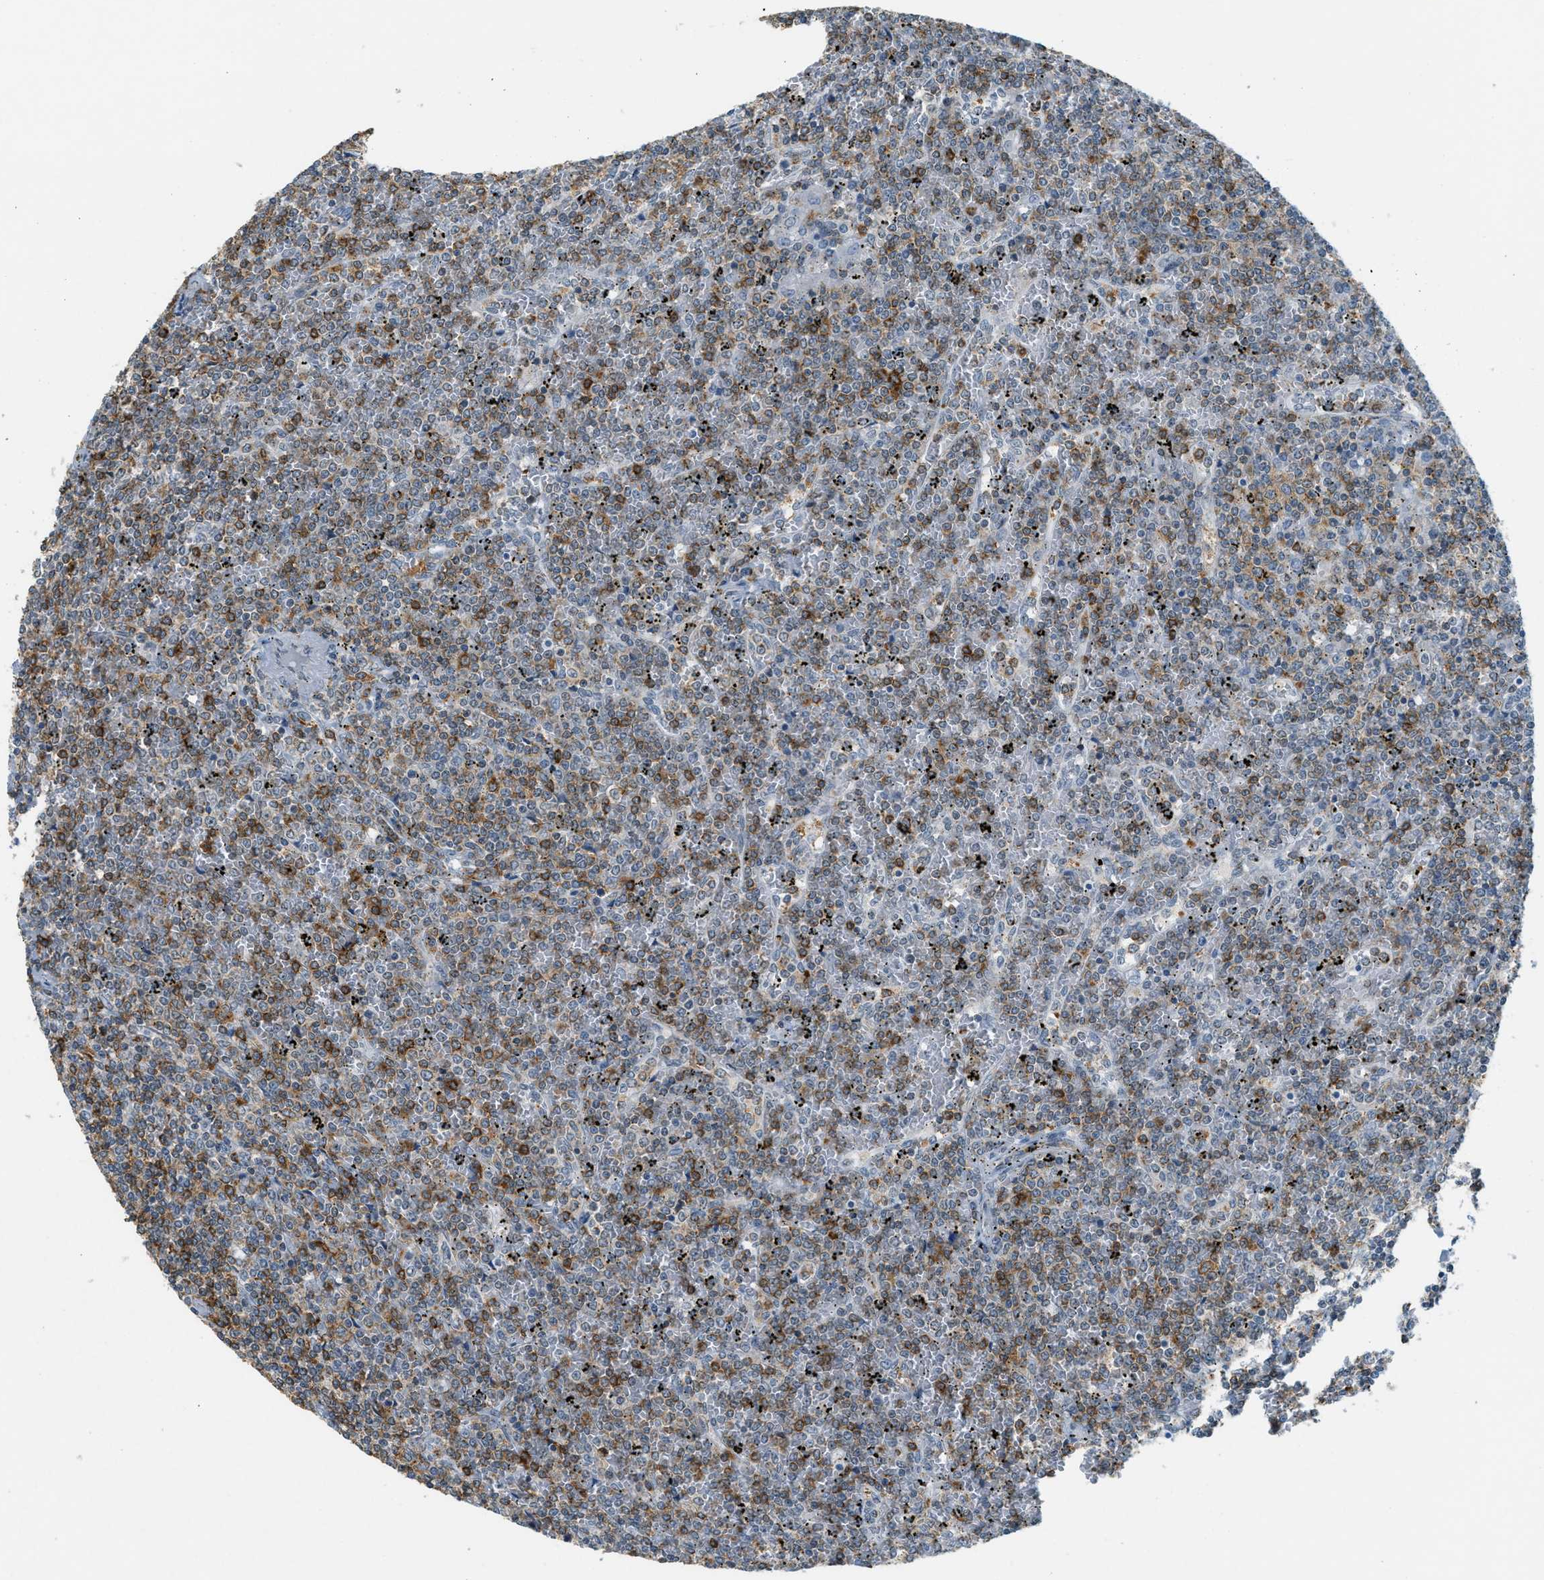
{"staining": {"intensity": "moderate", "quantity": "25%-75%", "location": "cytoplasmic/membranous"}, "tissue": "lymphoma", "cell_type": "Tumor cells", "image_type": "cancer", "snomed": [{"axis": "morphology", "description": "Malignant lymphoma, non-Hodgkin's type, Low grade"}, {"axis": "topography", "description": "Spleen"}], "caption": "Lymphoma tissue exhibits moderate cytoplasmic/membranous staining in approximately 25%-75% of tumor cells, visualized by immunohistochemistry.", "gene": "FYN", "patient": {"sex": "female", "age": 19}}